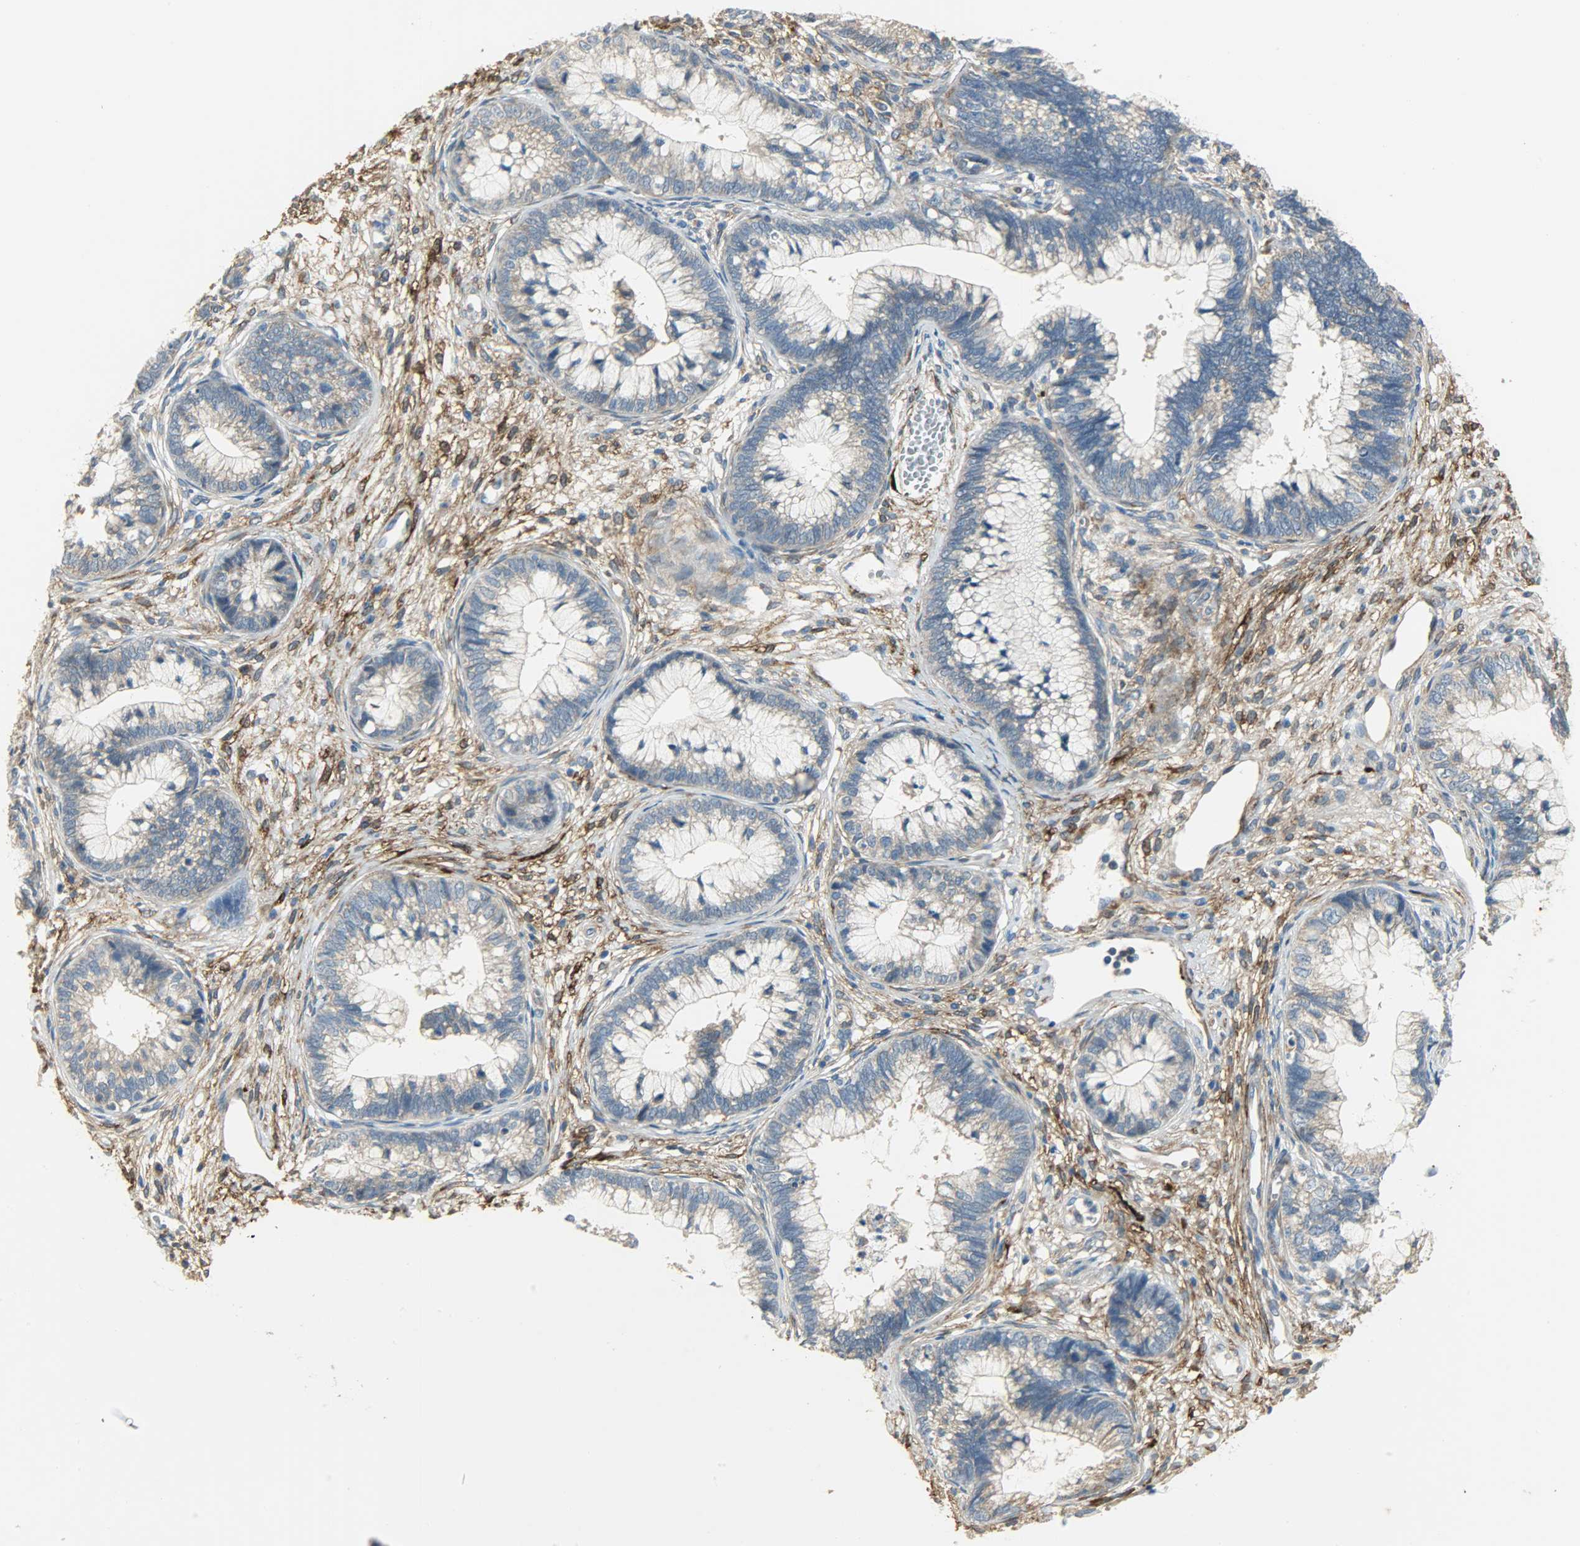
{"staining": {"intensity": "moderate", "quantity": "25%-75%", "location": "cytoplasmic/membranous"}, "tissue": "cervical cancer", "cell_type": "Tumor cells", "image_type": "cancer", "snomed": [{"axis": "morphology", "description": "Adenocarcinoma, NOS"}, {"axis": "topography", "description": "Cervix"}], "caption": "High-magnification brightfield microscopy of adenocarcinoma (cervical) stained with DAB (3,3'-diaminobenzidine) (brown) and counterstained with hematoxylin (blue). tumor cells exhibit moderate cytoplasmic/membranous expression is identified in approximately25%-75% of cells. The staining is performed using DAB brown chromogen to label protein expression. The nuclei are counter-stained blue using hematoxylin.", "gene": "C1orf198", "patient": {"sex": "female", "age": 44}}